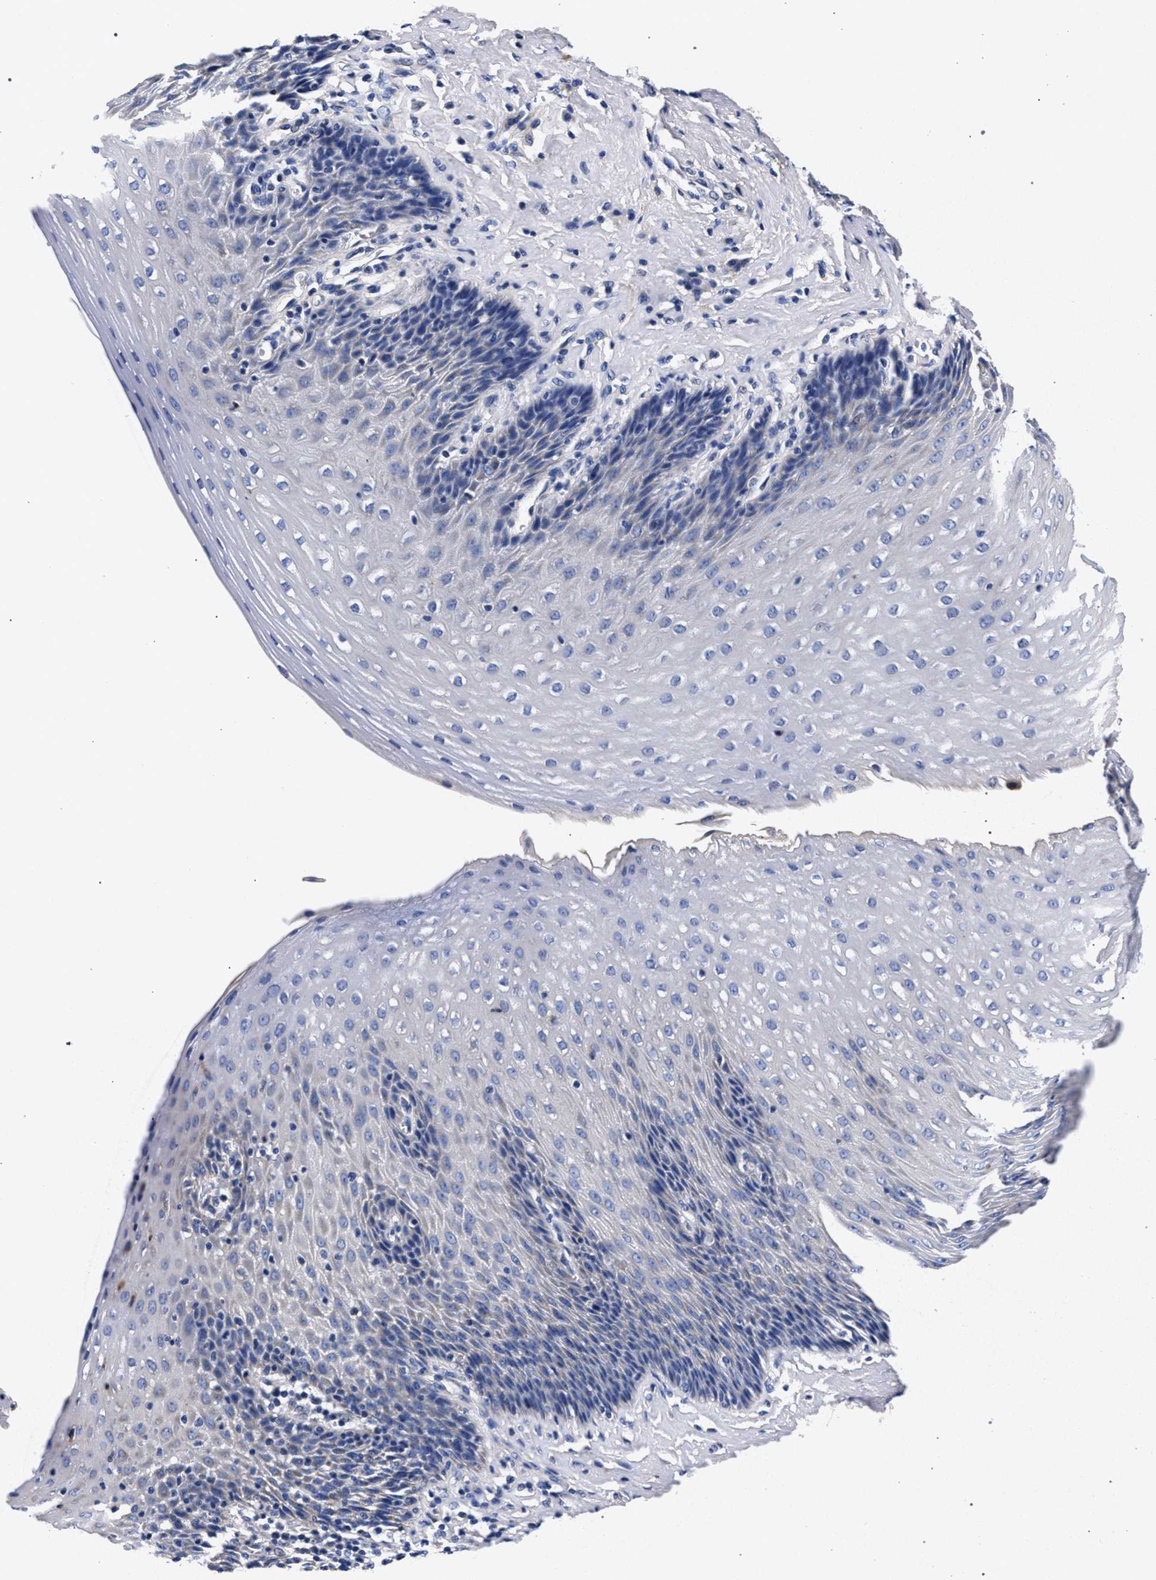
{"staining": {"intensity": "negative", "quantity": "none", "location": "none"}, "tissue": "esophagus", "cell_type": "Squamous epithelial cells", "image_type": "normal", "snomed": [{"axis": "morphology", "description": "Normal tissue, NOS"}, {"axis": "topography", "description": "Esophagus"}], "caption": "This is an immunohistochemistry image of normal human esophagus. There is no positivity in squamous epithelial cells.", "gene": "HSD17B14", "patient": {"sex": "female", "age": 61}}